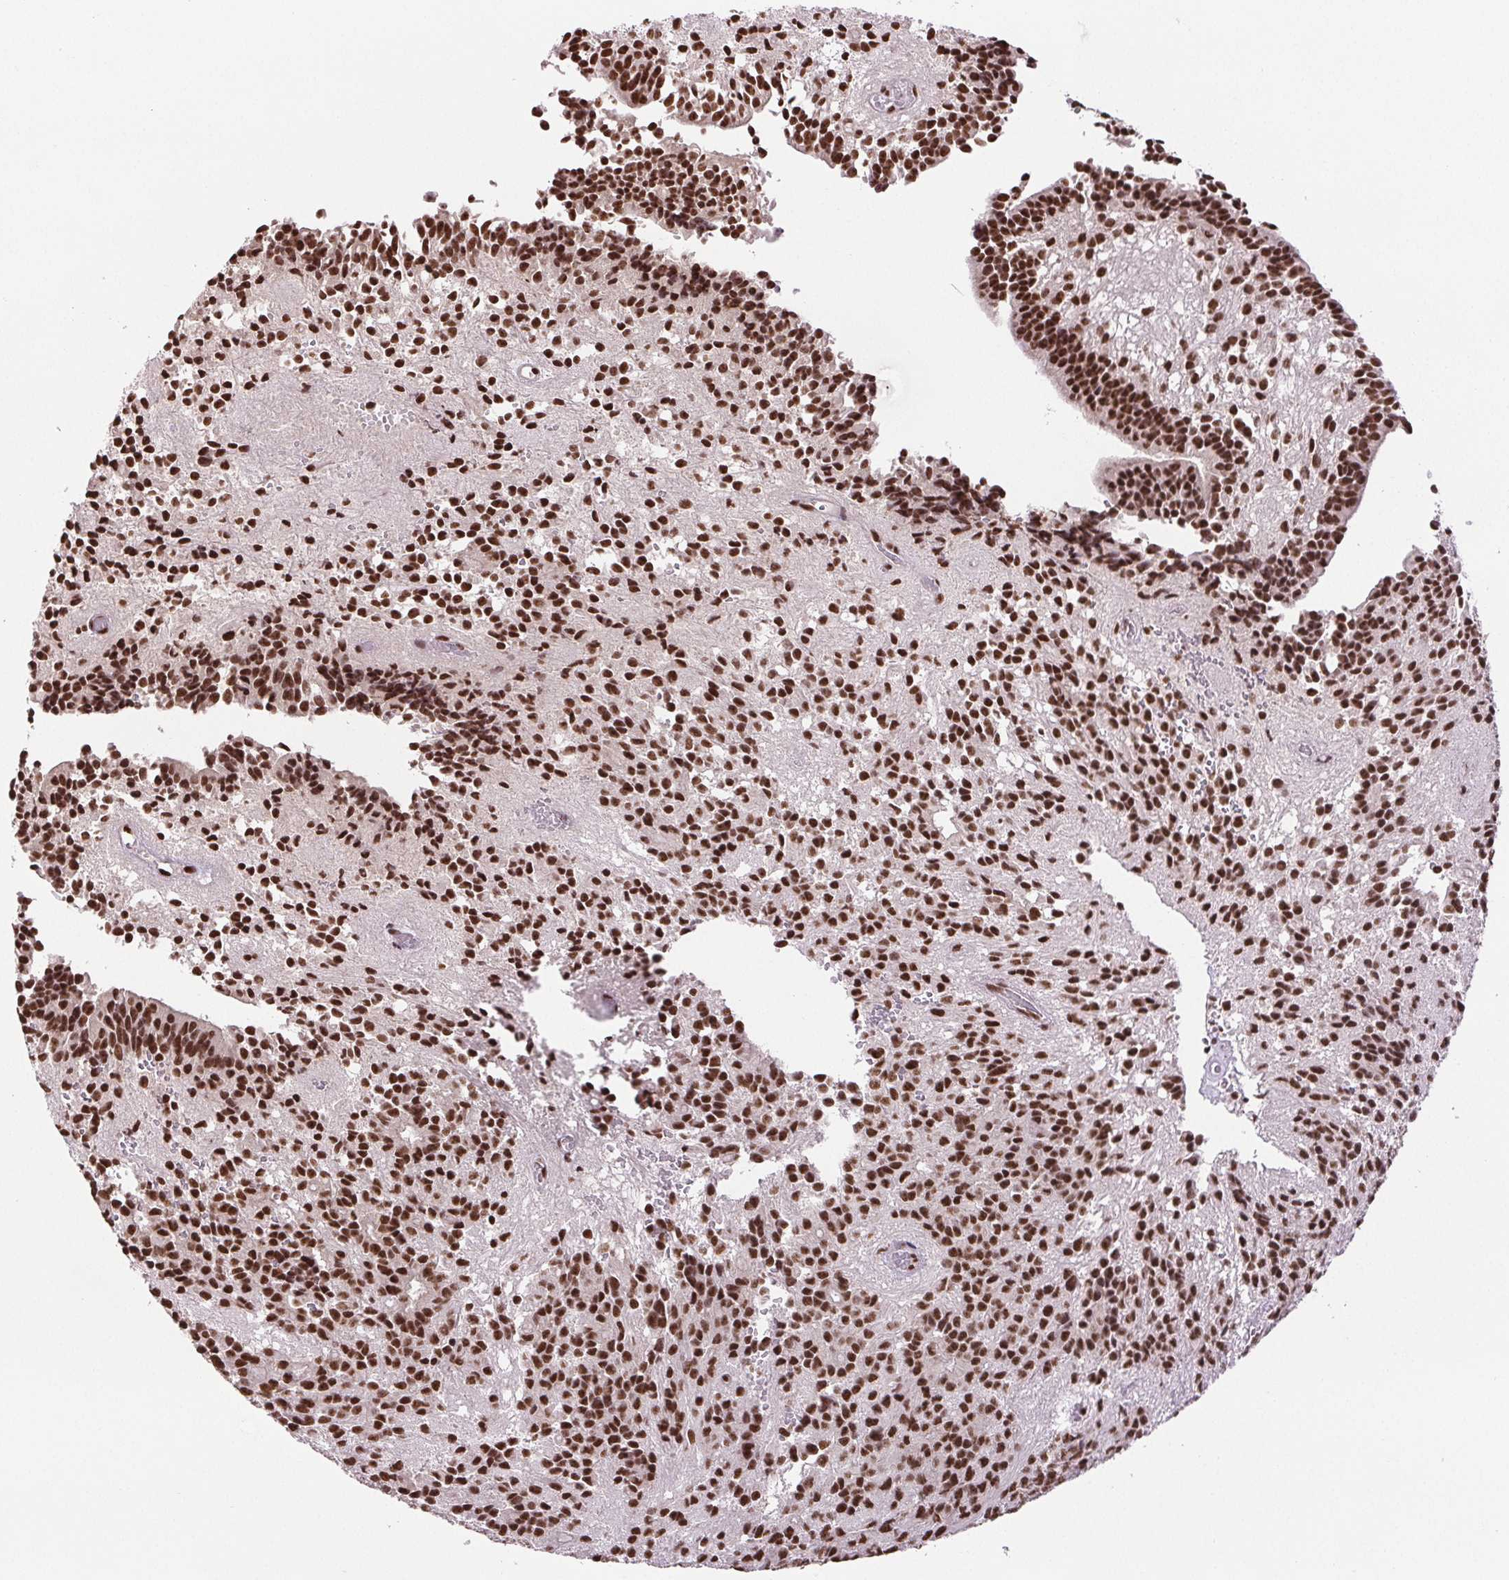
{"staining": {"intensity": "strong", "quantity": ">75%", "location": "nuclear"}, "tissue": "glioma", "cell_type": "Tumor cells", "image_type": "cancer", "snomed": [{"axis": "morphology", "description": "Glioma, malignant, Low grade"}, {"axis": "topography", "description": "Brain"}], "caption": "Tumor cells show strong nuclear staining in approximately >75% of cells in malignant glioma (low-grade). (DAB IHC with brightfield microscopy, high magnification).", "gene": "IK", "patient": {"sex": "male", "age": 31}}